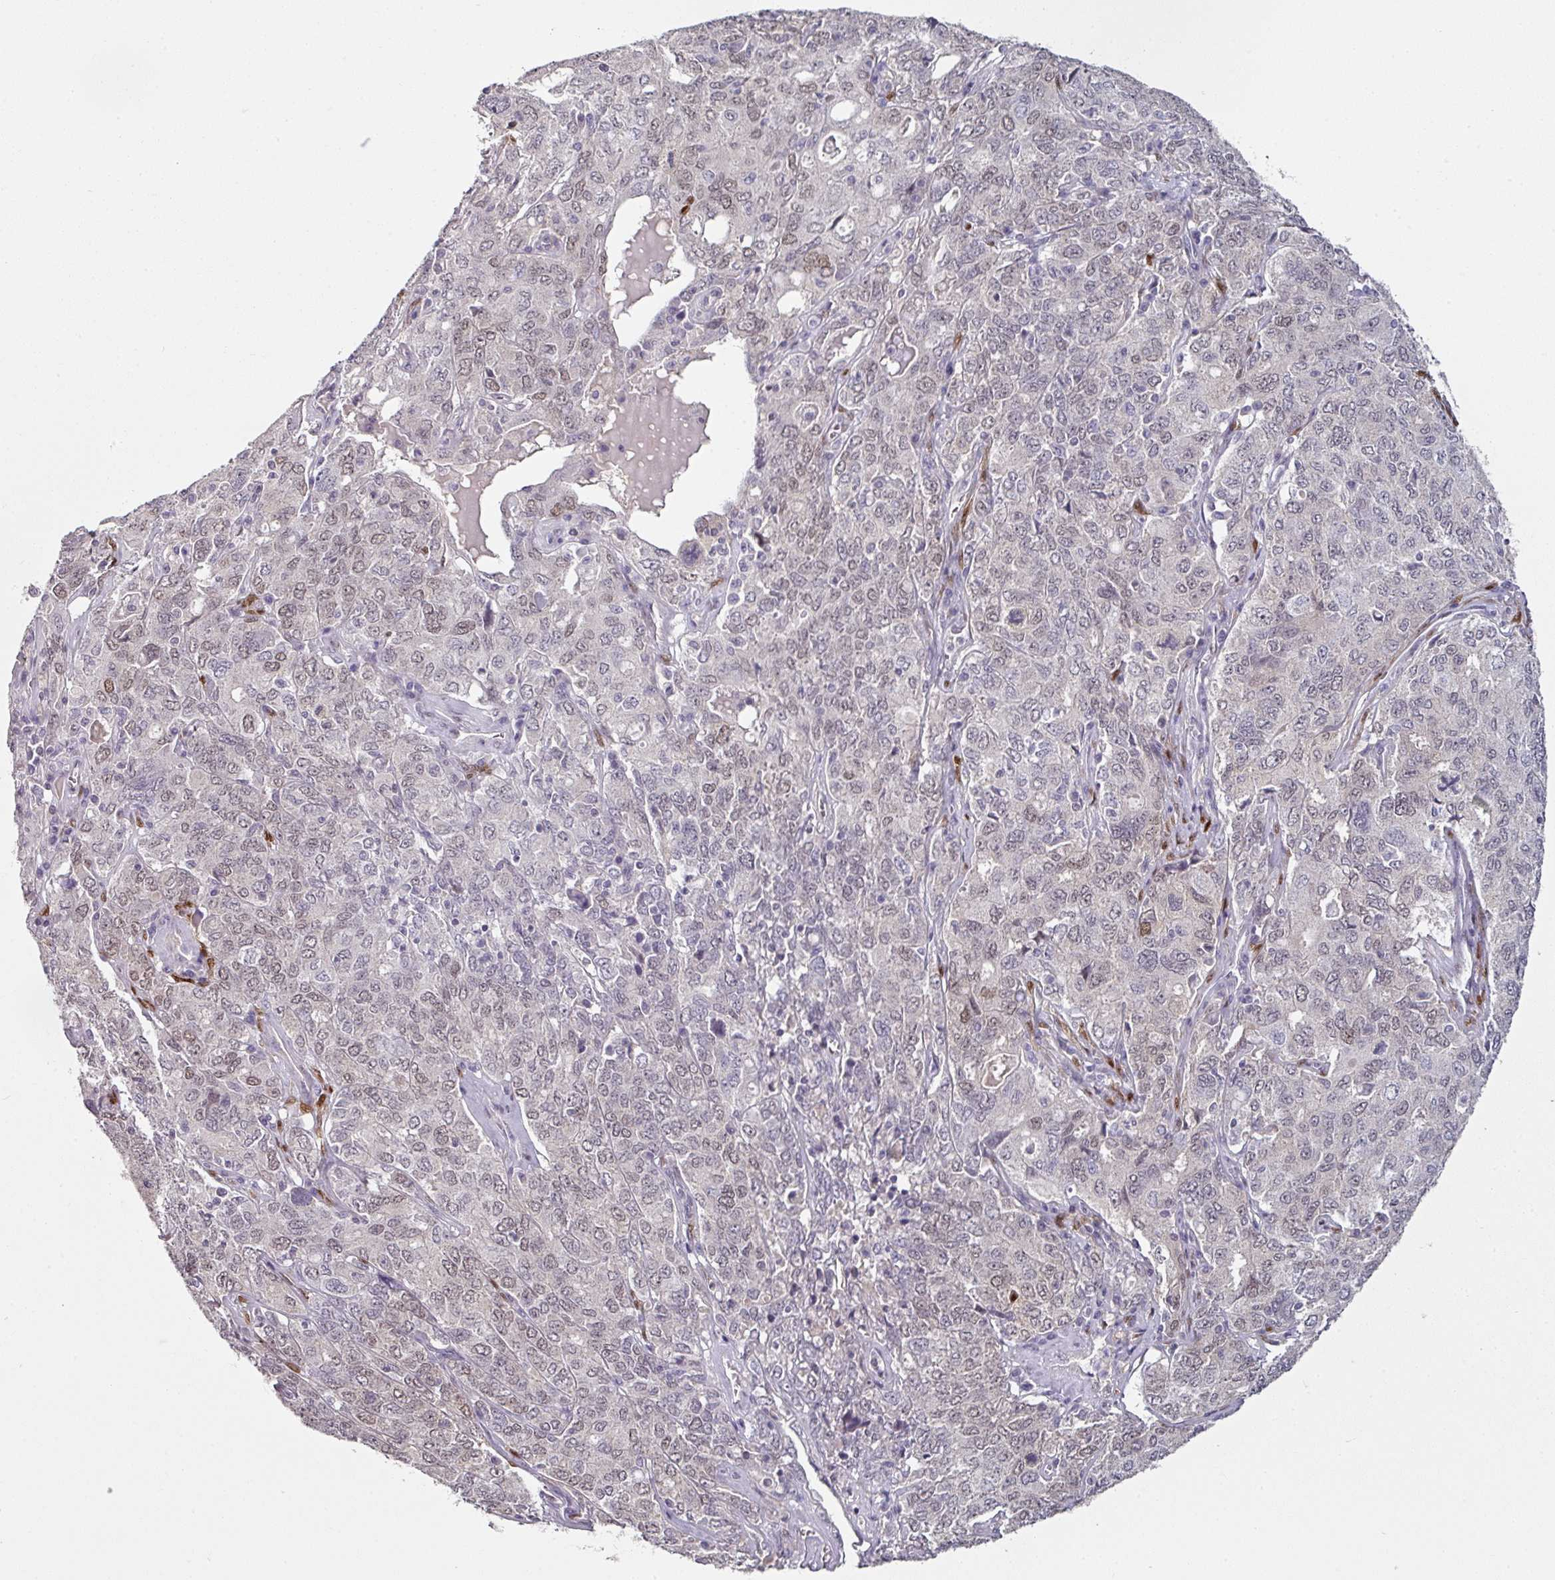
{"staining": {"intensity": "weak", "quantity": ">75%", "location": "nuclear"}, "tissue": "ovarian cancer", "cell_type": "Tumor cells", "image_type": "cancer", "snomed": [{"axis": "morphology", "description": "Carcinoma, endometroid"}, {"axis": "topography", "description": "Ovary"}], "caption": "Tumor cells demonstrate low levels of weak nuclear expression in approximately >75% of cells in ovarian endometroid carcinoma.", "gene": "ELK1", "patient": {"sex": "female", "age": 62}}